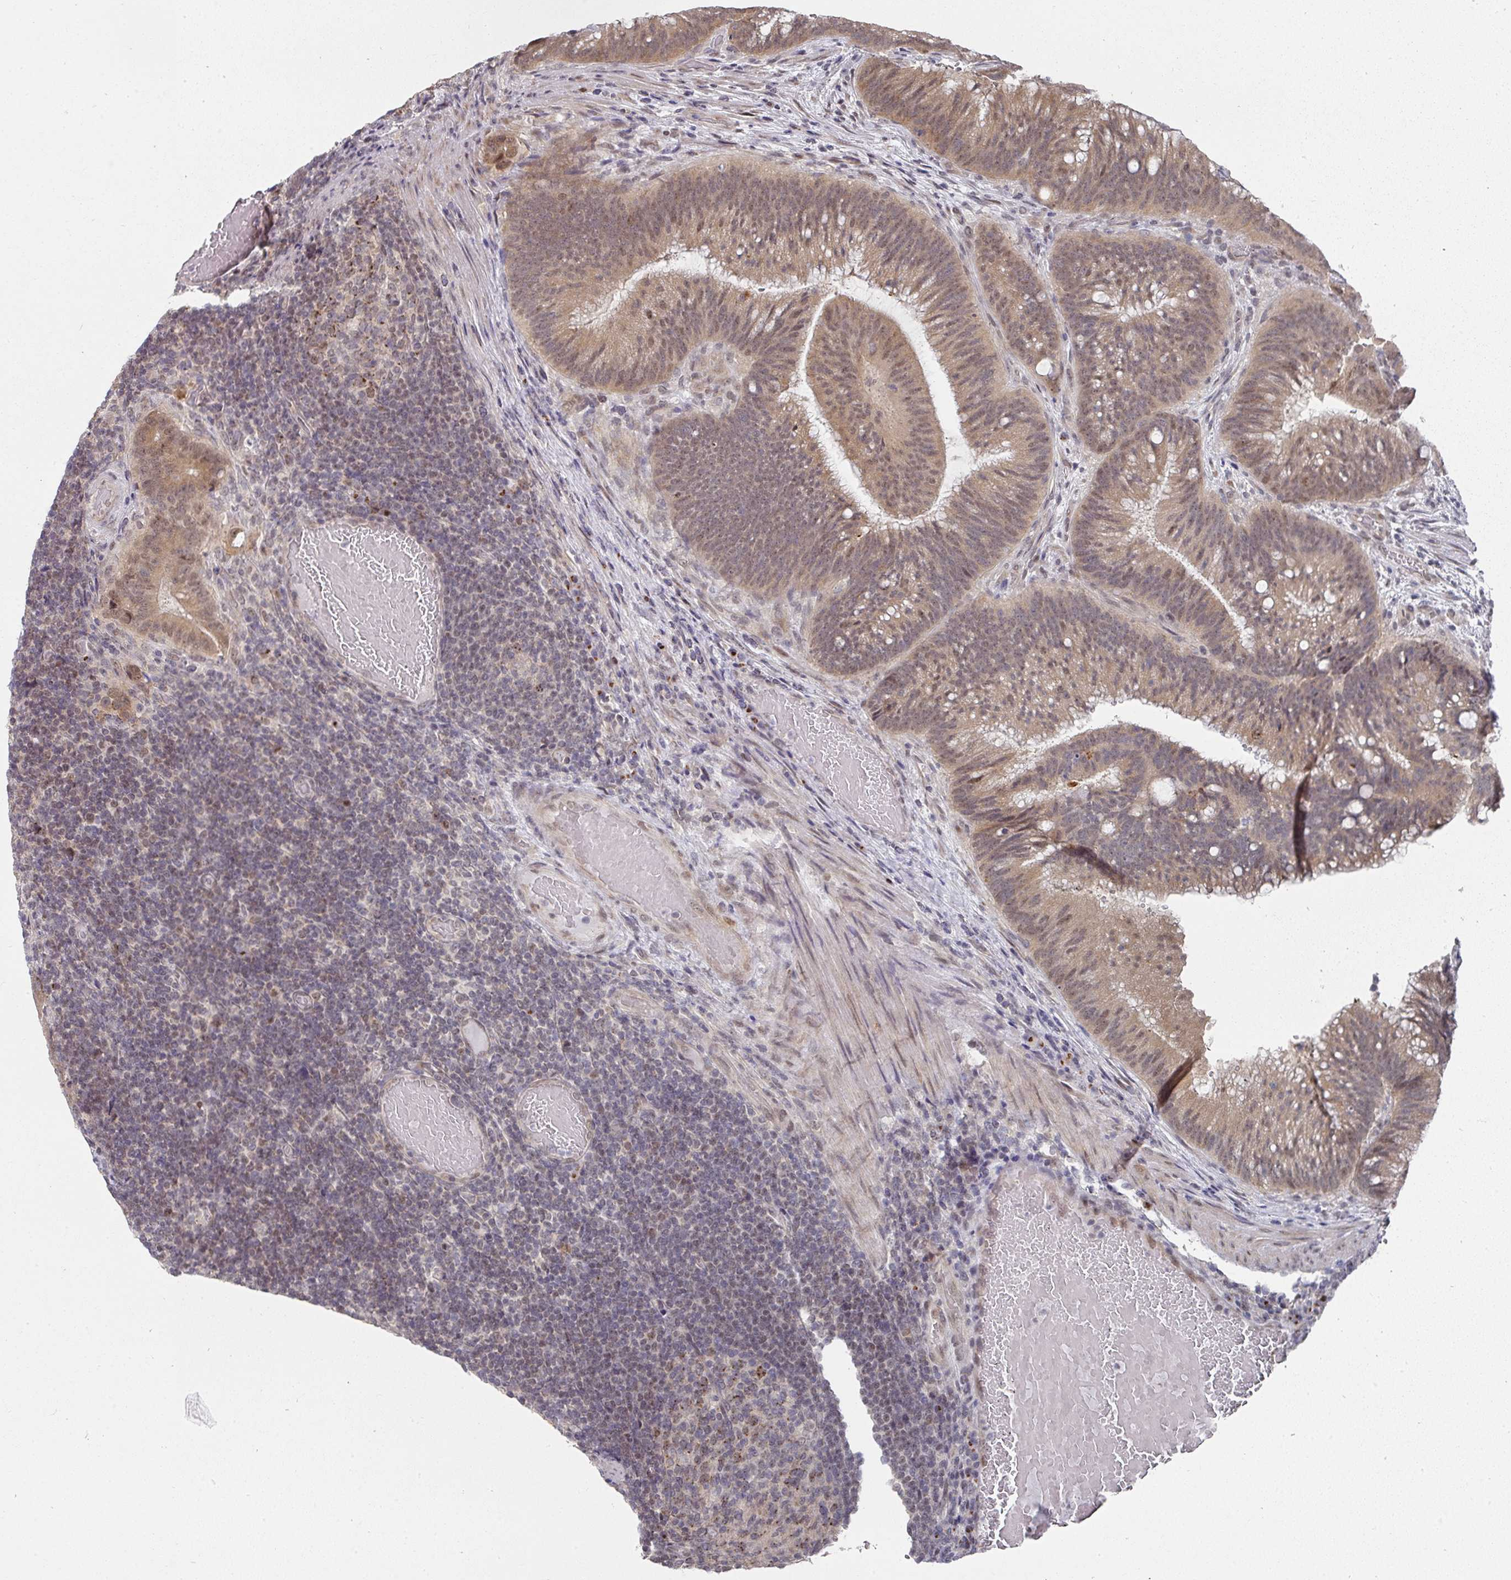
{"staining": {"intensity": "moderate", "quantity": "25%-75%", "location": "cytoplasmic/membranous,nuclear"}, "tissue": "colorectal cancer", "cell_type": "Tumor cells", "image_type": "cancer", "snomed": [{"axis": "morphology", "description": "Adenocarcinoma, NOS"}, {"axis": "topography", "description": "Colon"}], "caption": "Colorectal cancer stained with immunohistochemistry displays moderate cytoplasmic/membranous and nuclear positivity in about 25%-75% of tumor cells.", "gene": "C18orf25", "patient": {"sex": "female", "age": 43}}